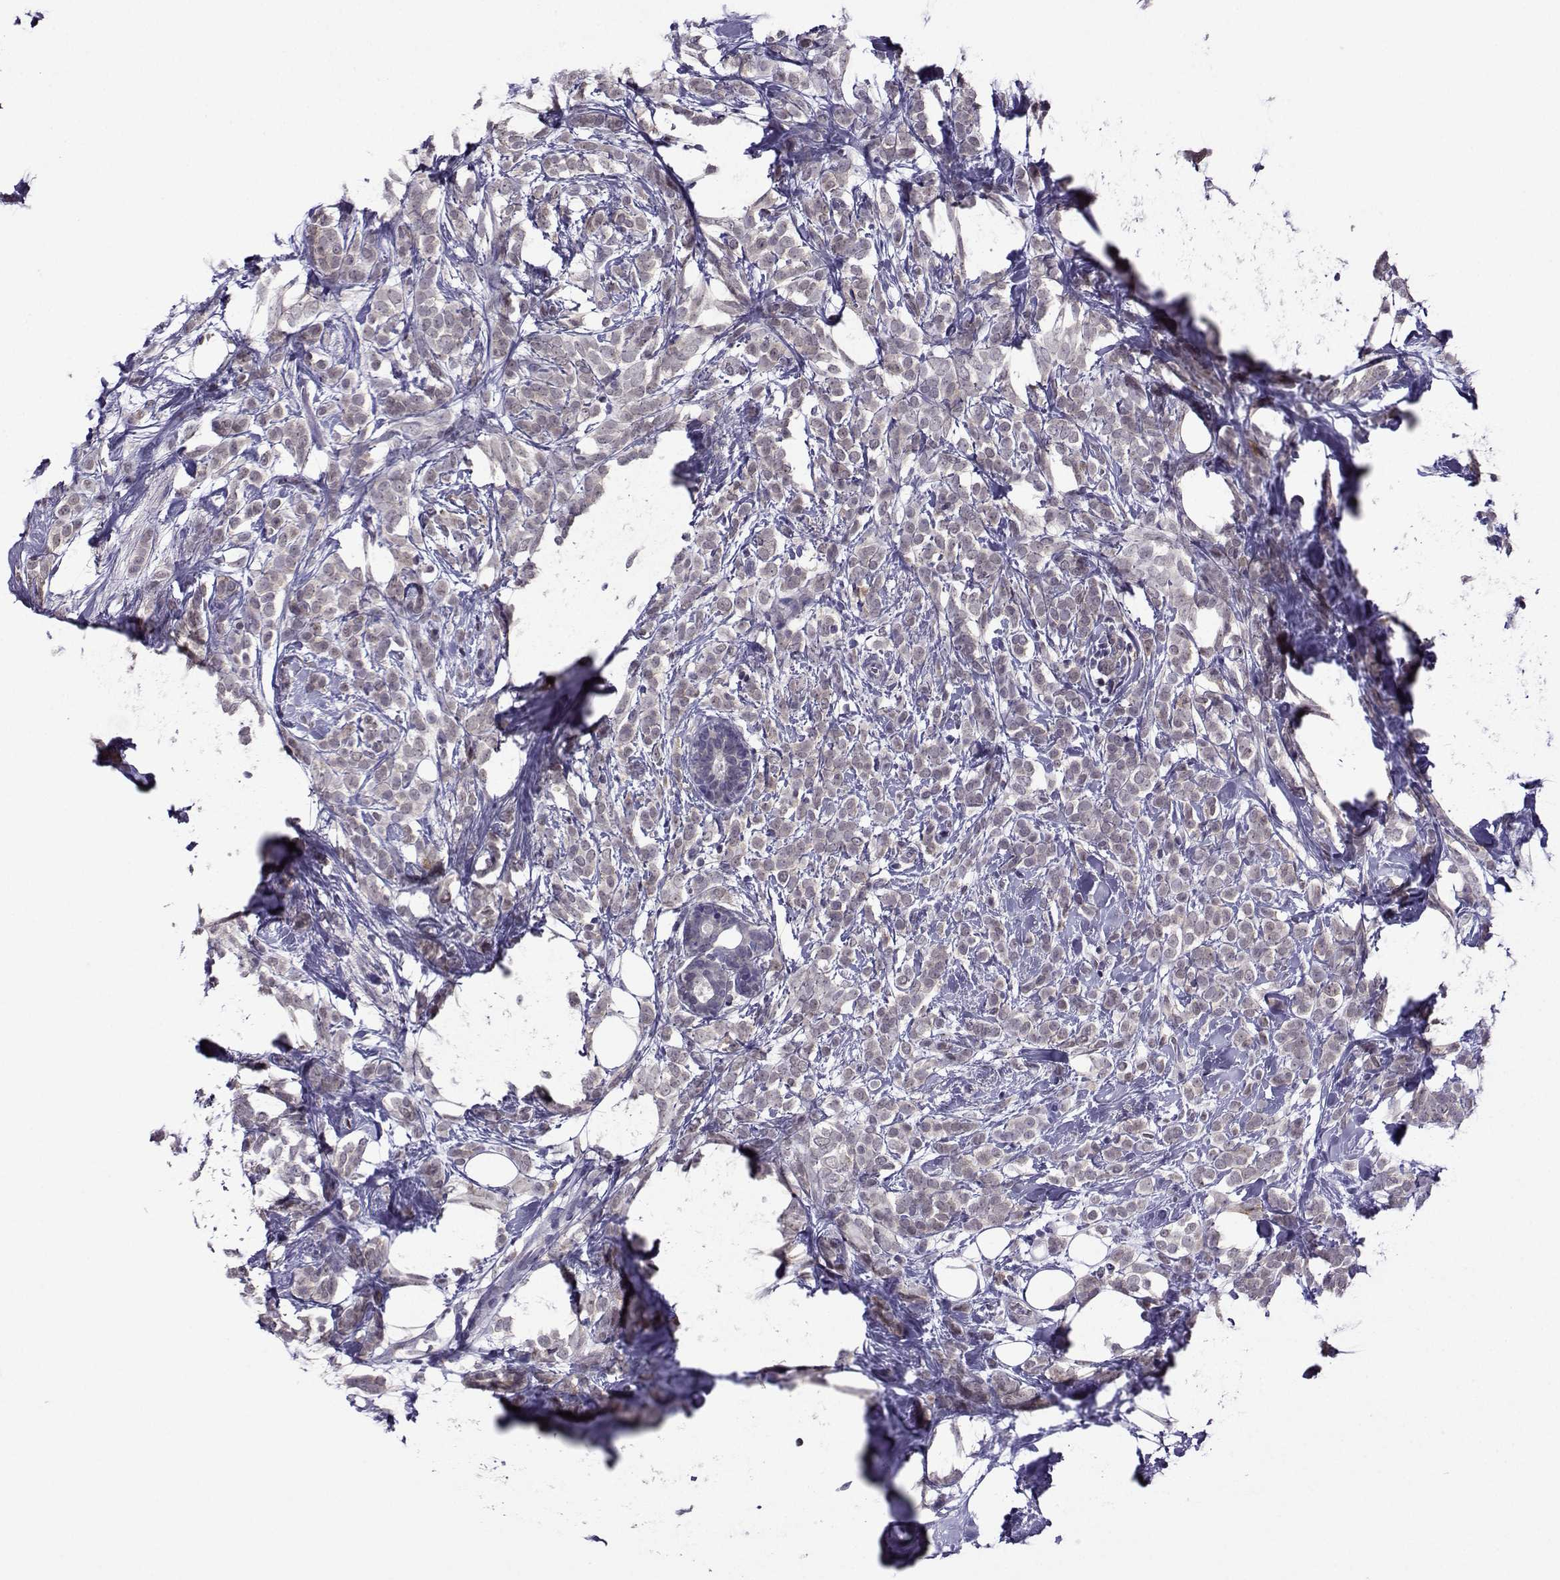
{"staining": {"intensity": "negative", "quantity": "none", "location": "none"}, "tissue": "breast cancer", "cell_type": "Tumor cells", "image_type": "cancer", "snomed": [{"axis": "morphology", "description": "Lobular carcinoma"}, {"axis": "topography", "description": "Breast"}], "caption": "Immunohistochemistry (IHC) histopathology image of breast cancer (lobular carcinoma) stained for a protein (brown), which shows no staining in tumor cells.", "gene": "DDX20", "patient": {"sex": "female", "age": 49}}